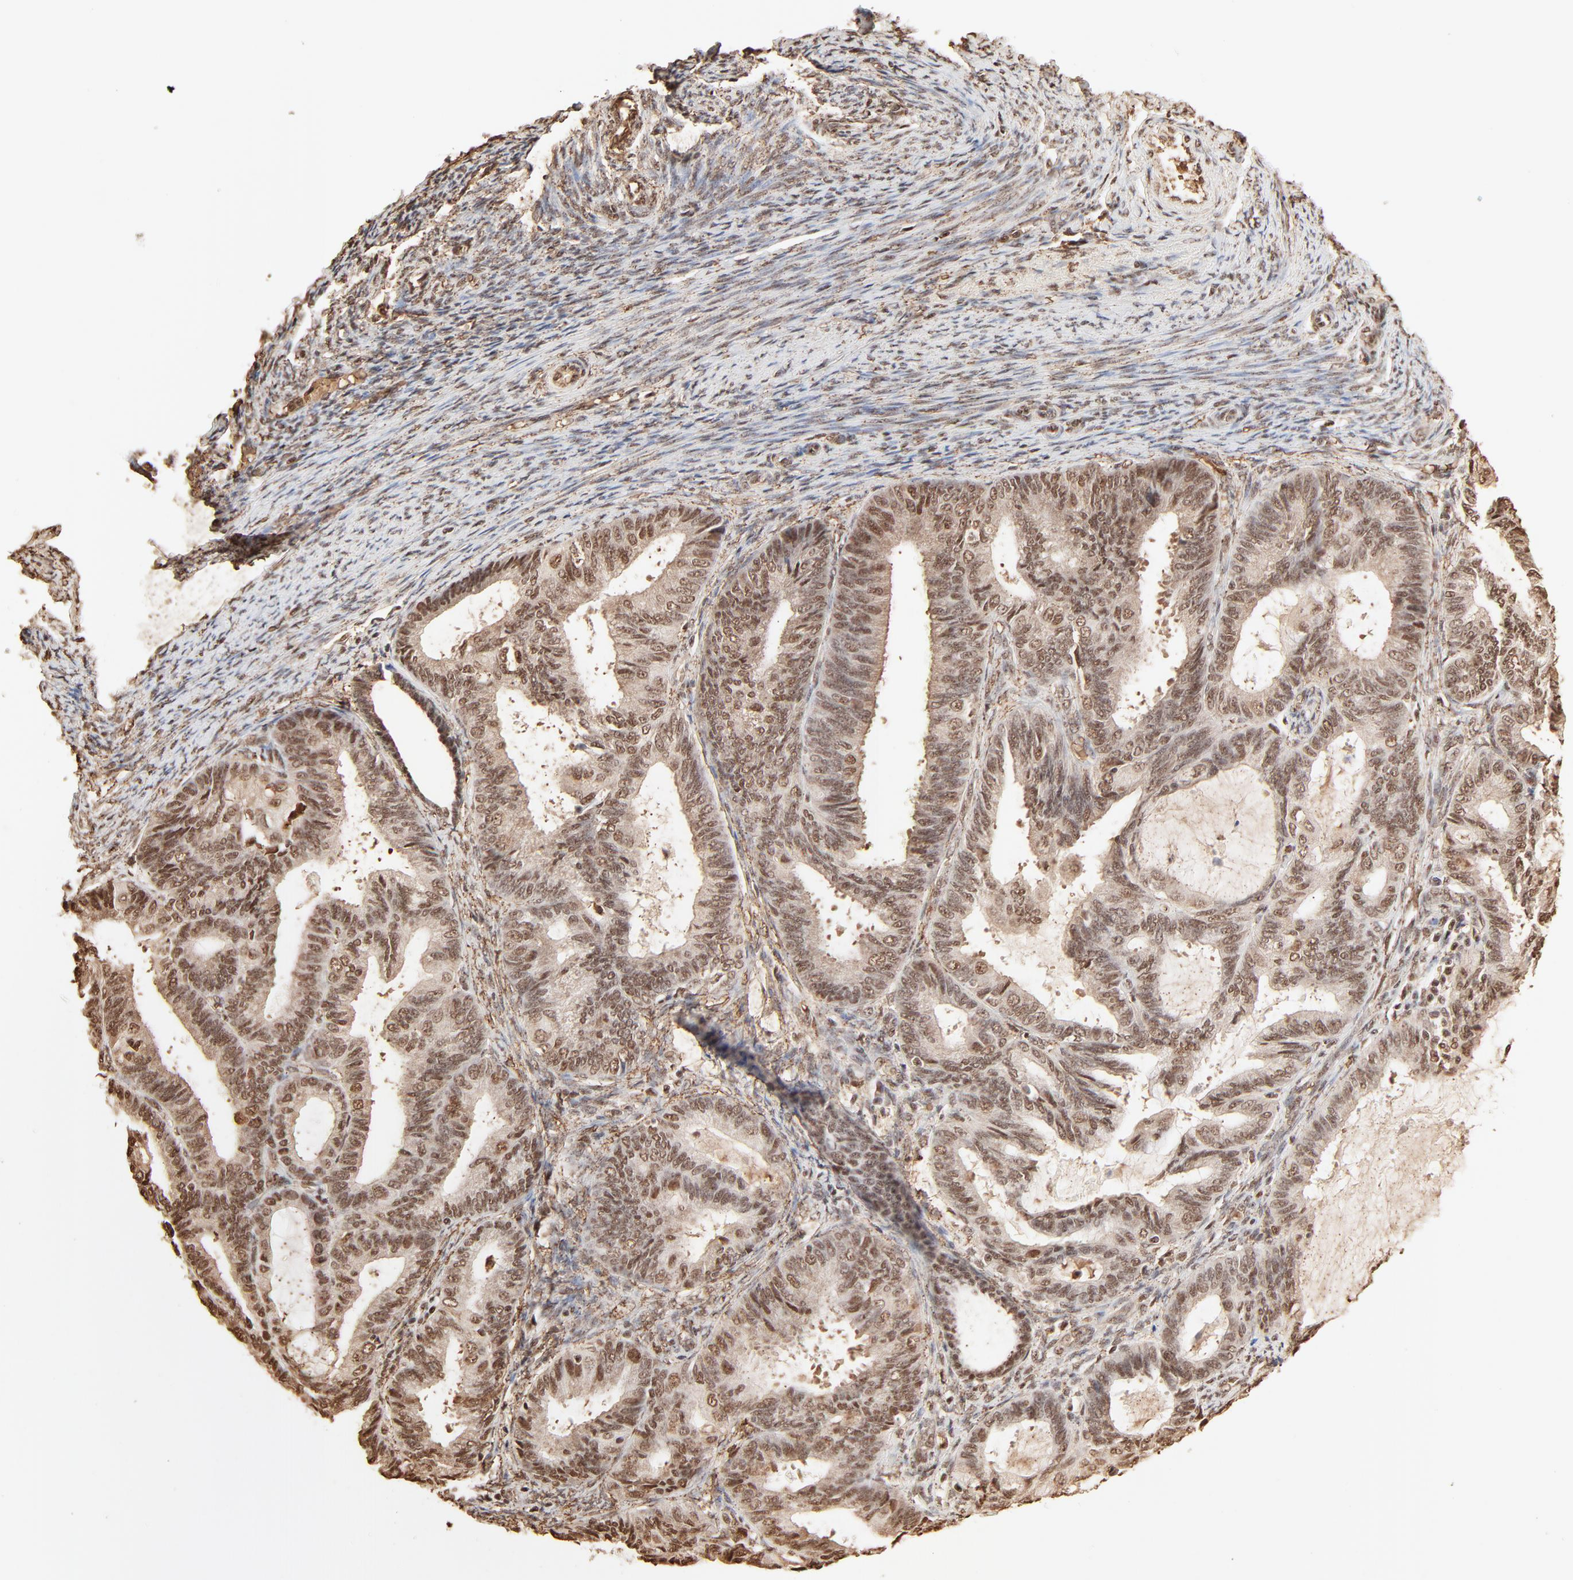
{"staining": {"intensity": "moderate", "quantity": "25%-75%", "location": "cytoplasmic/membranous,nuclear"}, "tissue": "endometrial cancer", "cell_type": "Tumor cells", "image_type": "cancer", "snomed": [{"axis": "morphology", "description": "Adenocarcinoma, NOS"}, {"axis": "topography", "description": "Endometrium"}], "caption": "Human endometrial adenocarcinoma stained with a protein marker reveals moderate staining in tumor cells.", "gene": "FAM50A", "patient": {"sex": "female", "age": 63}}